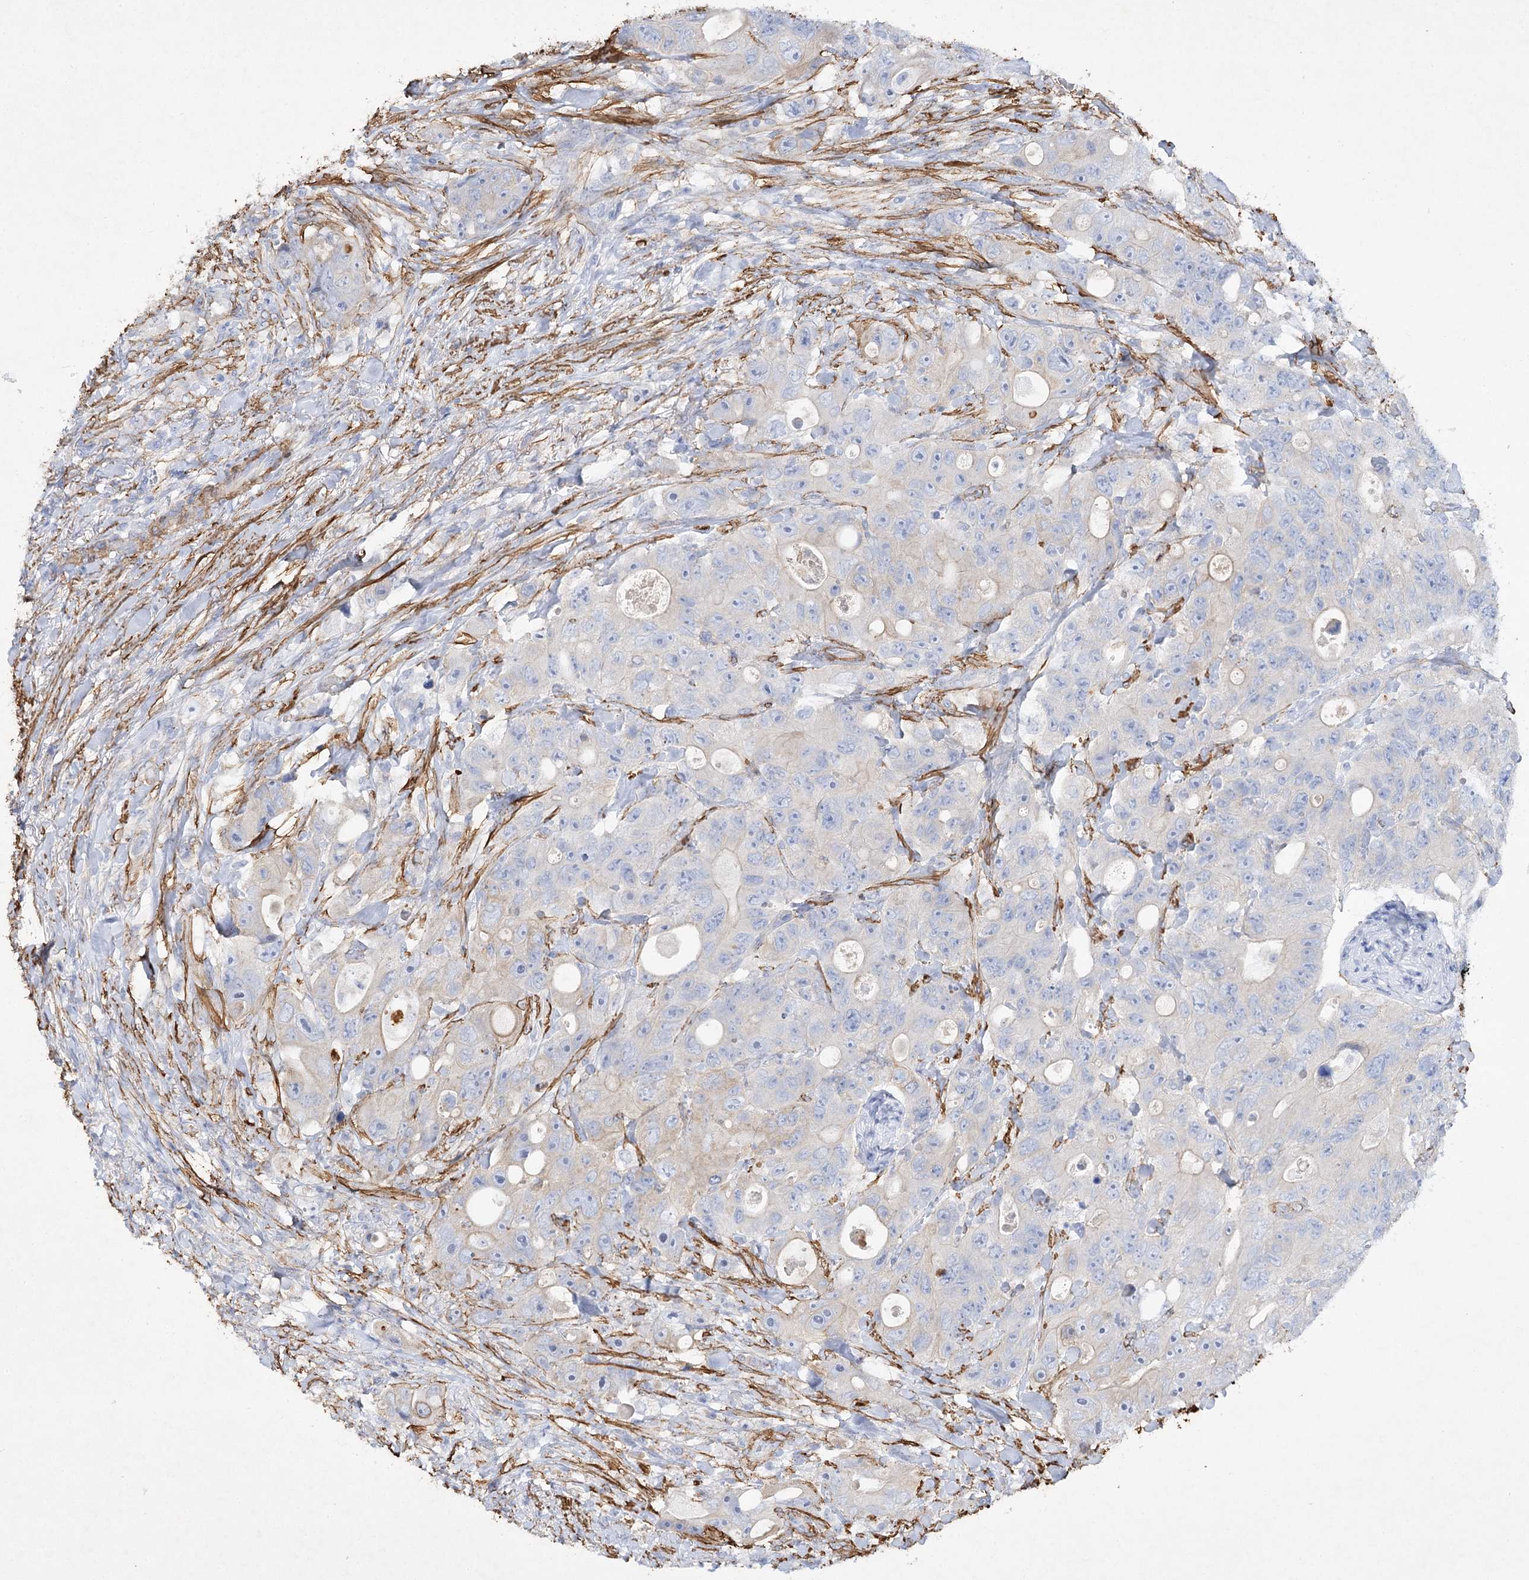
{"staining": {"intensity": "negative", "quantity": "none", "location": "none"}, "tissue": "colorectal cancer", "cell_type": "Tumor cells", "image_type": "cancer", "snomed": [{"axis": "morphology", "description": "Adenocarcinoma, NOS"}, {"axis": "topography", "description": "Colon"}], "caption": "Tumor cells are negative for brown protein staining in colorectal adenocarcinoma.", "gene": "RTN2", "patient": {"sex": "female", "age": 46}}